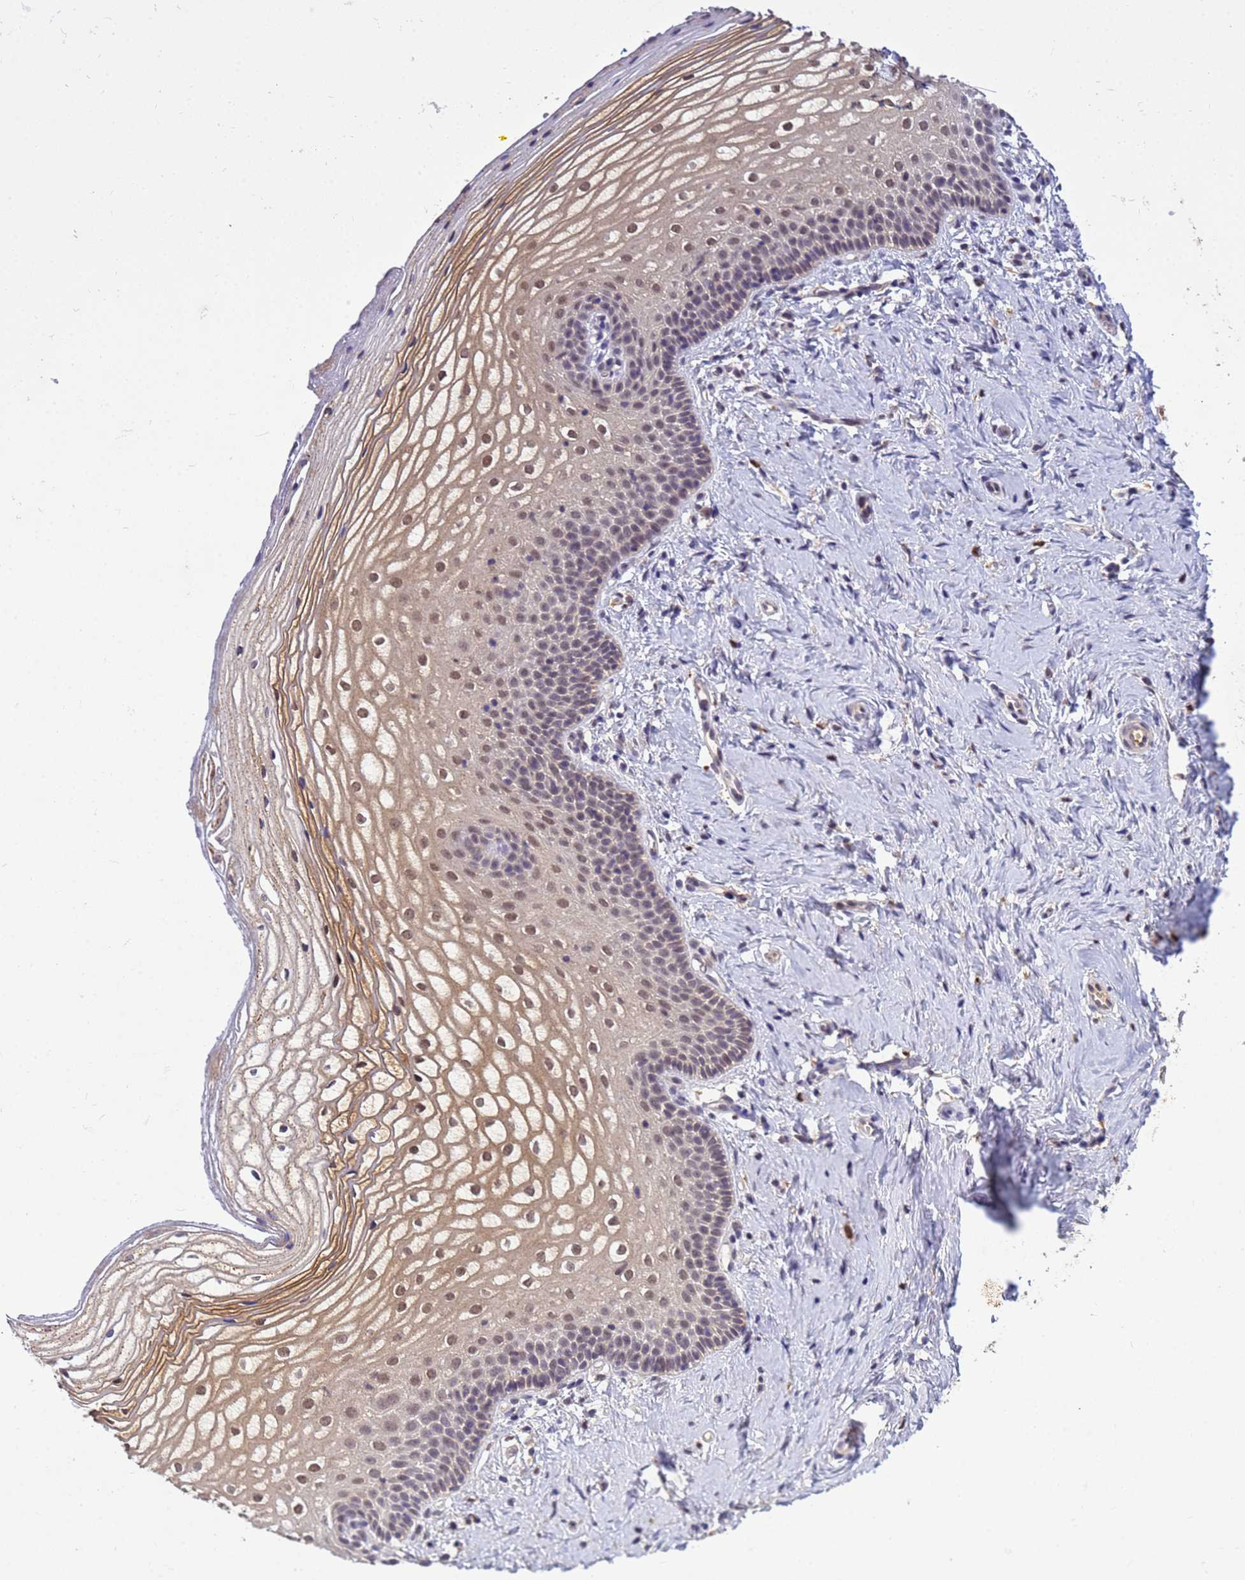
{"staining": {"intensity": "moderate", "quantity": "25%-75%", "location": "cytoplasmic/membranous,nuclear"}, "tissue": "vagina", "cell_type": "Squamous epithelial cells", "image_type": "normal", "snomed": [{"axis": "morphology", "description": "Normal tissue, NOS"}, {"axis": "topography", "description": "Vagina"}], "caption": "A histopathology image of vagina stained for a protein shows moderate cytoplasmic/membranous,nuclear brown staining in squamous epithelial cells.", "gene": "NPEPPS", "patient": {"sex": "female", "age": 56}}